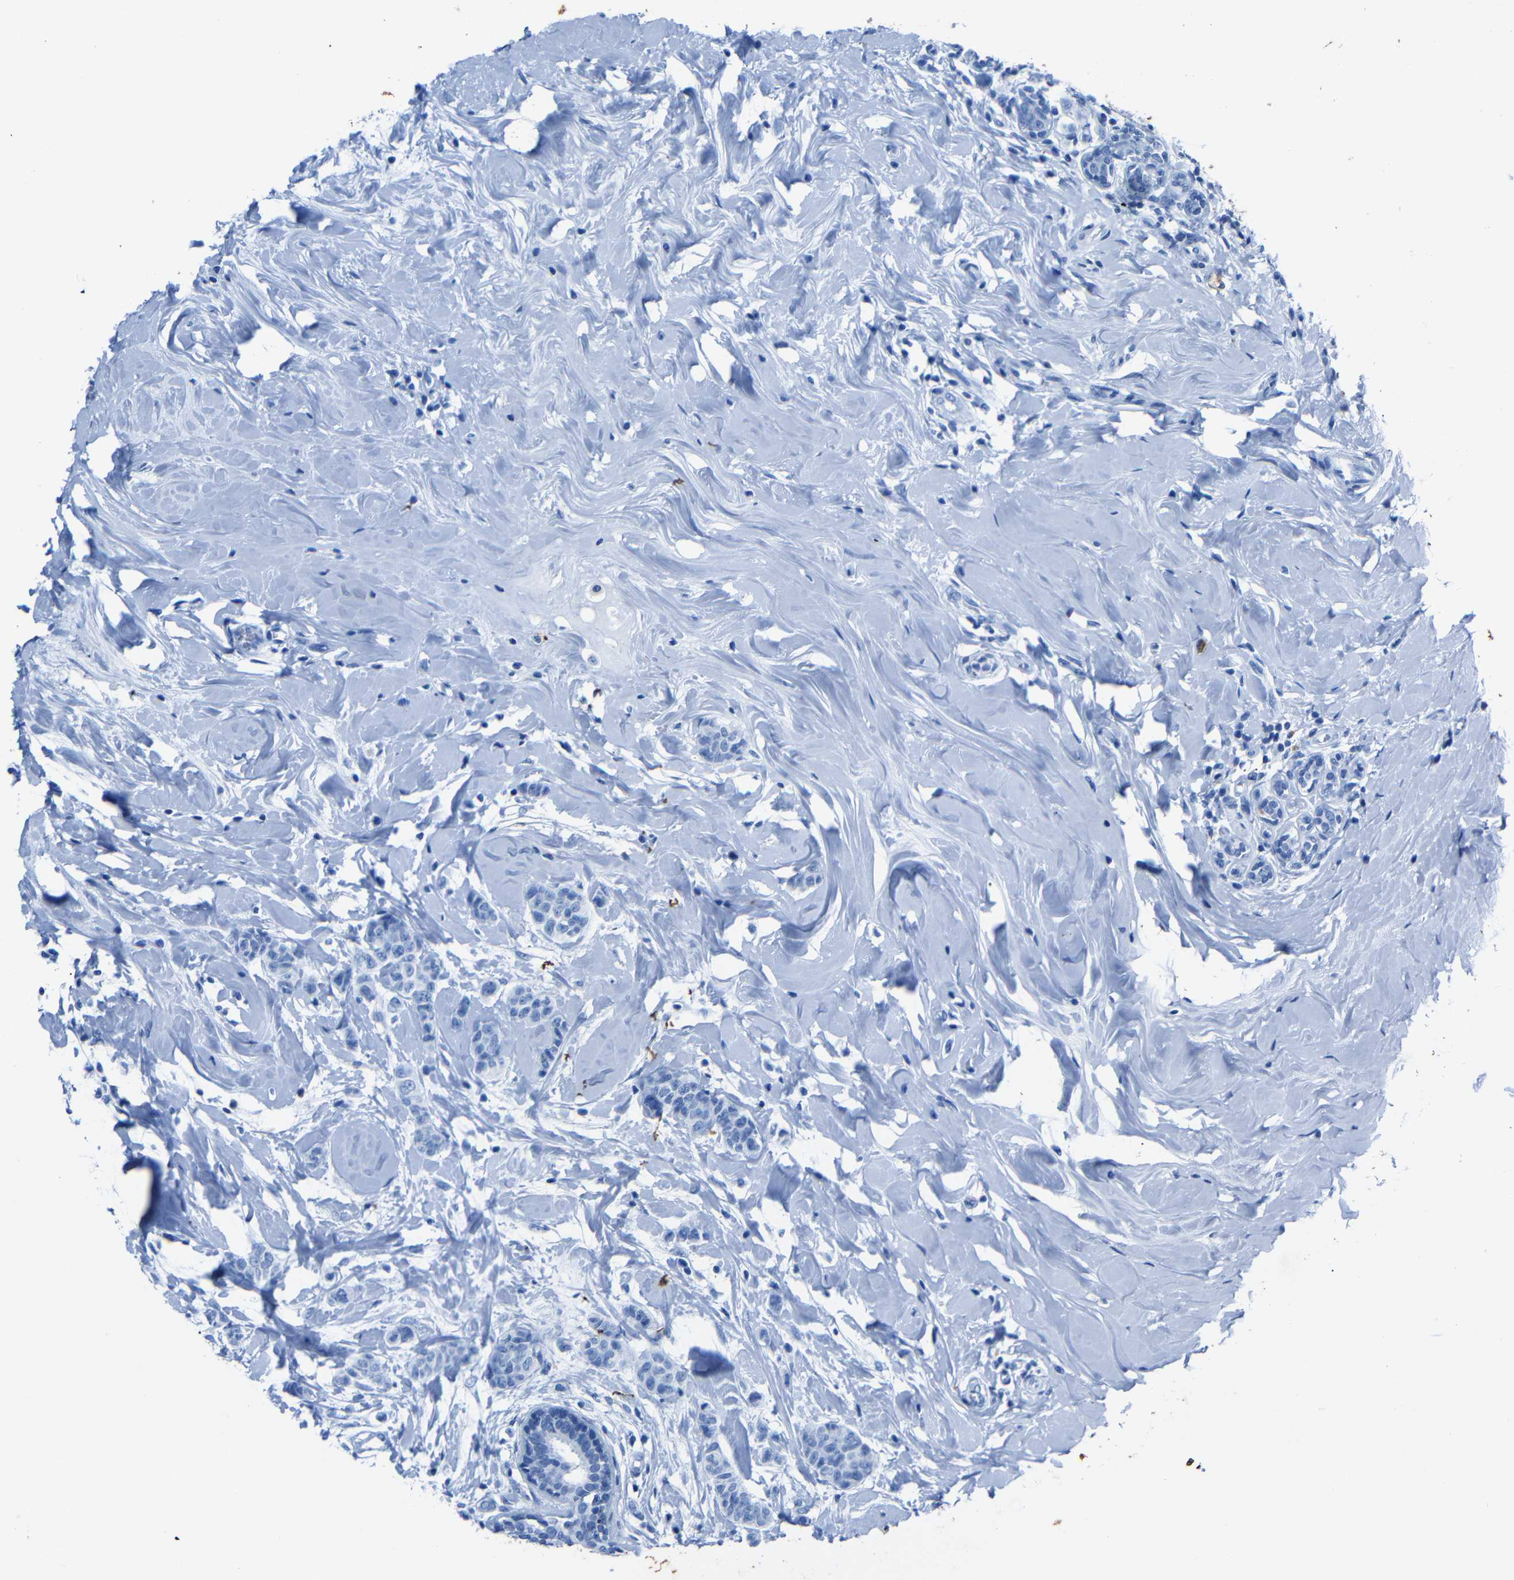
{"staining": {"intensity": "negative", "quantity": "none", "location": "none"}, "tissue": "breast cancer", "cell_type": "Tumor cells", "image_type": "cancer", "snomed": [{"axis": "morphology", "description": "Normal tissue, NOS"}, {"axis": "morphology", "description": "Duct carcinoma"}, {"axis": "topography", "description": "Breast"}], "caption": "Immunohistochemistry micrograph of human breast cancer stained for a protein (brown), which demonstrates no staining in tumor cells.", "gene": "CLDN11", "patient": {"sex": "female", "age": 40}}